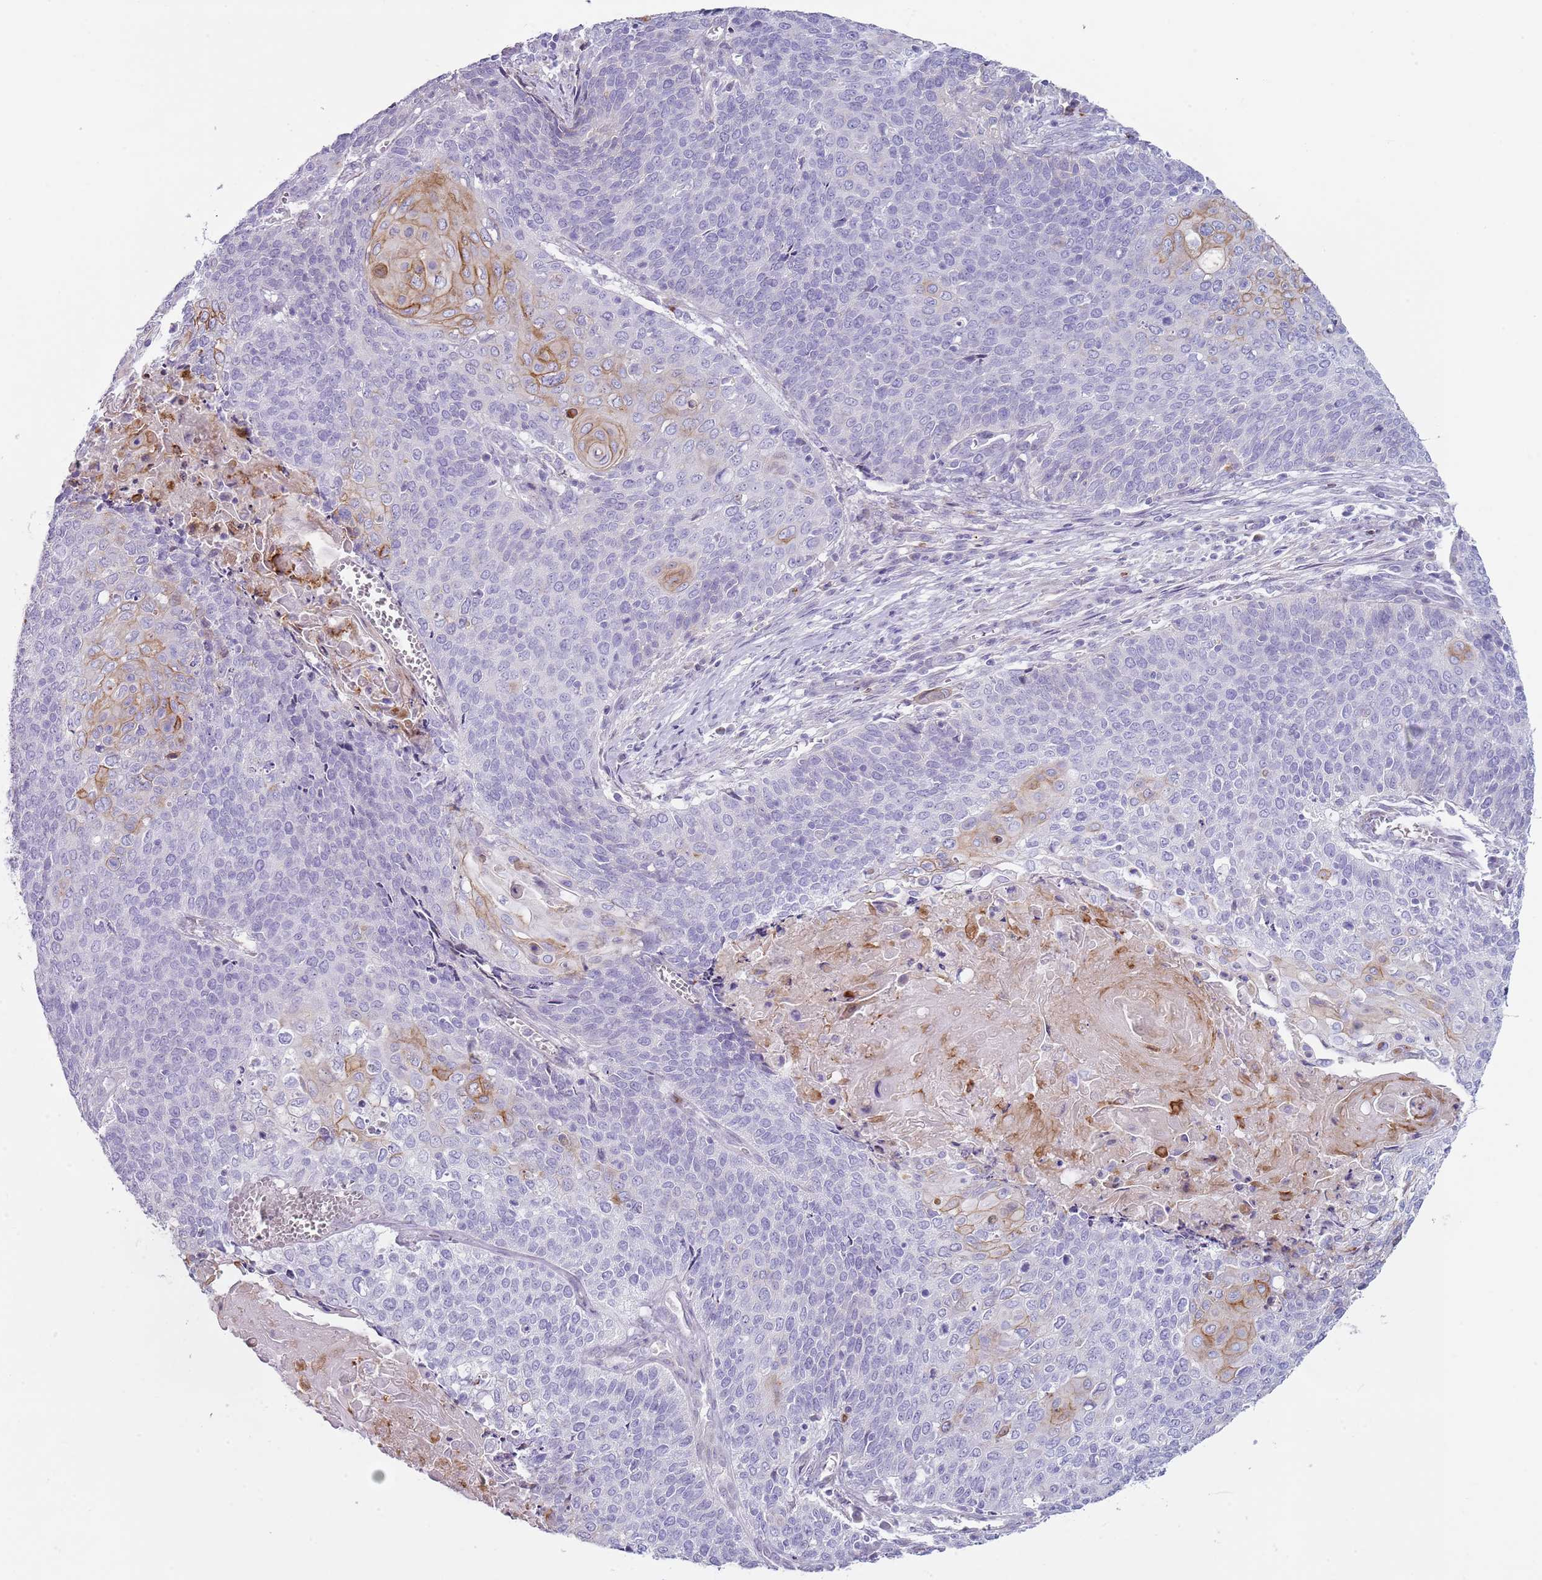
{"staining": {"intensity": "moderate", "quantity": "<25%", "location": "cytoplasmic/membranous"}, "tissue": "cervical cancer", "cell_type": "Tumor cells", "image_type": "cancer", "snomed": [{"axis": "morphology", "description": "Squamous cell carcinoma, NOS"}, {"axis": "topography", "description": "Cervix"}], "caption": "A brown stain labels moderate cytoplasmic/membranous staining of a protein in cervical cancer (squamous cell carcinoma) tumor cells.", "gene": "CD177", "patient": {"sex": "female", "age": 39}}